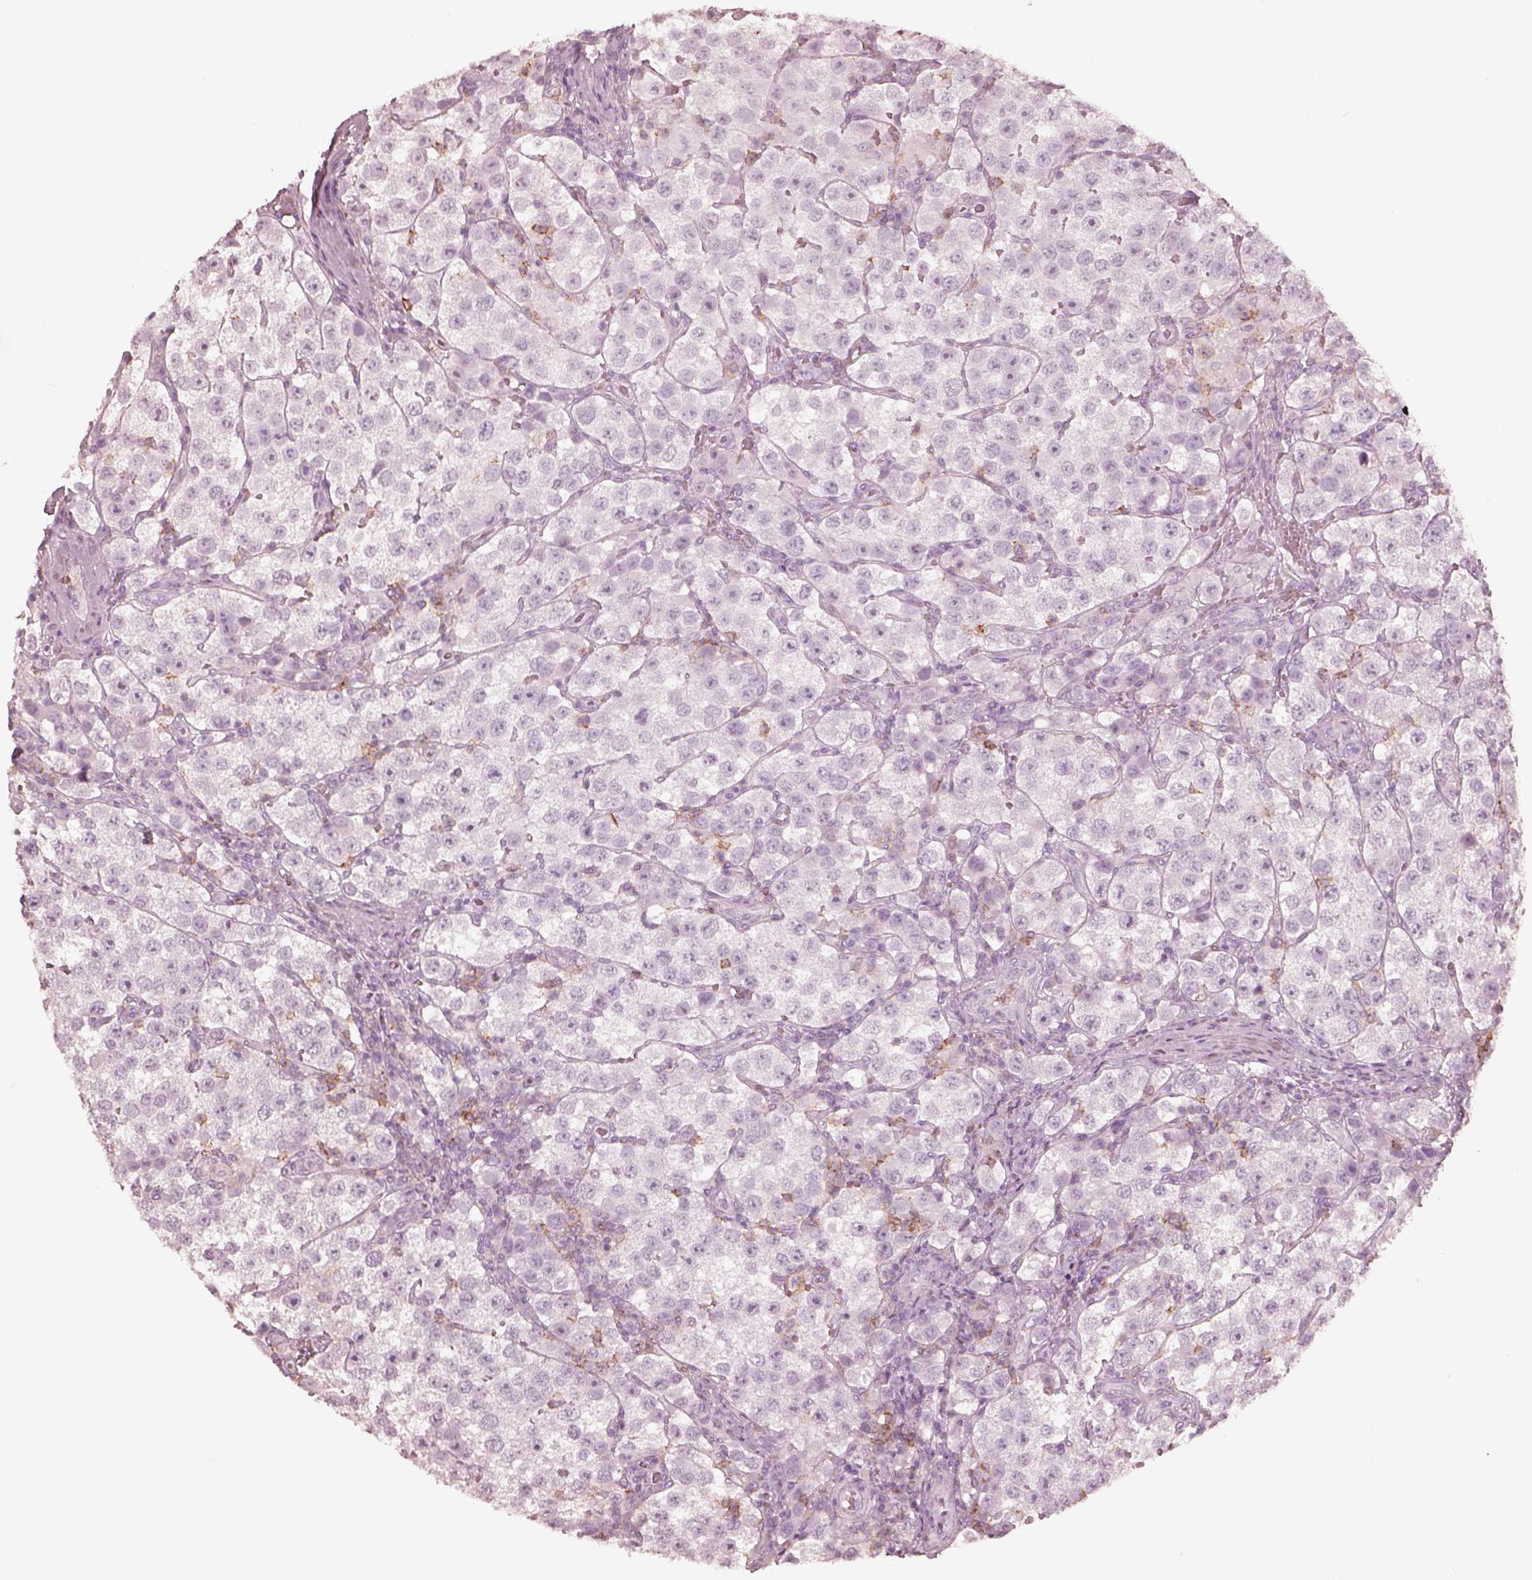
{"staining": {"intensity": "negative", "quantity": "none", "location": "none"}, "tissue": "testis cancer", "cell_type": "Tumor cells", "image_type": "cancer", "snomed": [{"axis": "morphology", "description": "Seminoma, NOS"}, {"axis": "topography", "description": "Testis"}], "caption": "IHC micrograph of neoplastic tissue: testis cancer stained with DAB reveals no significant protein staining in tumor cells.", "gene": "PDCD1", "patient": {"sex": "male", "age": 37}}